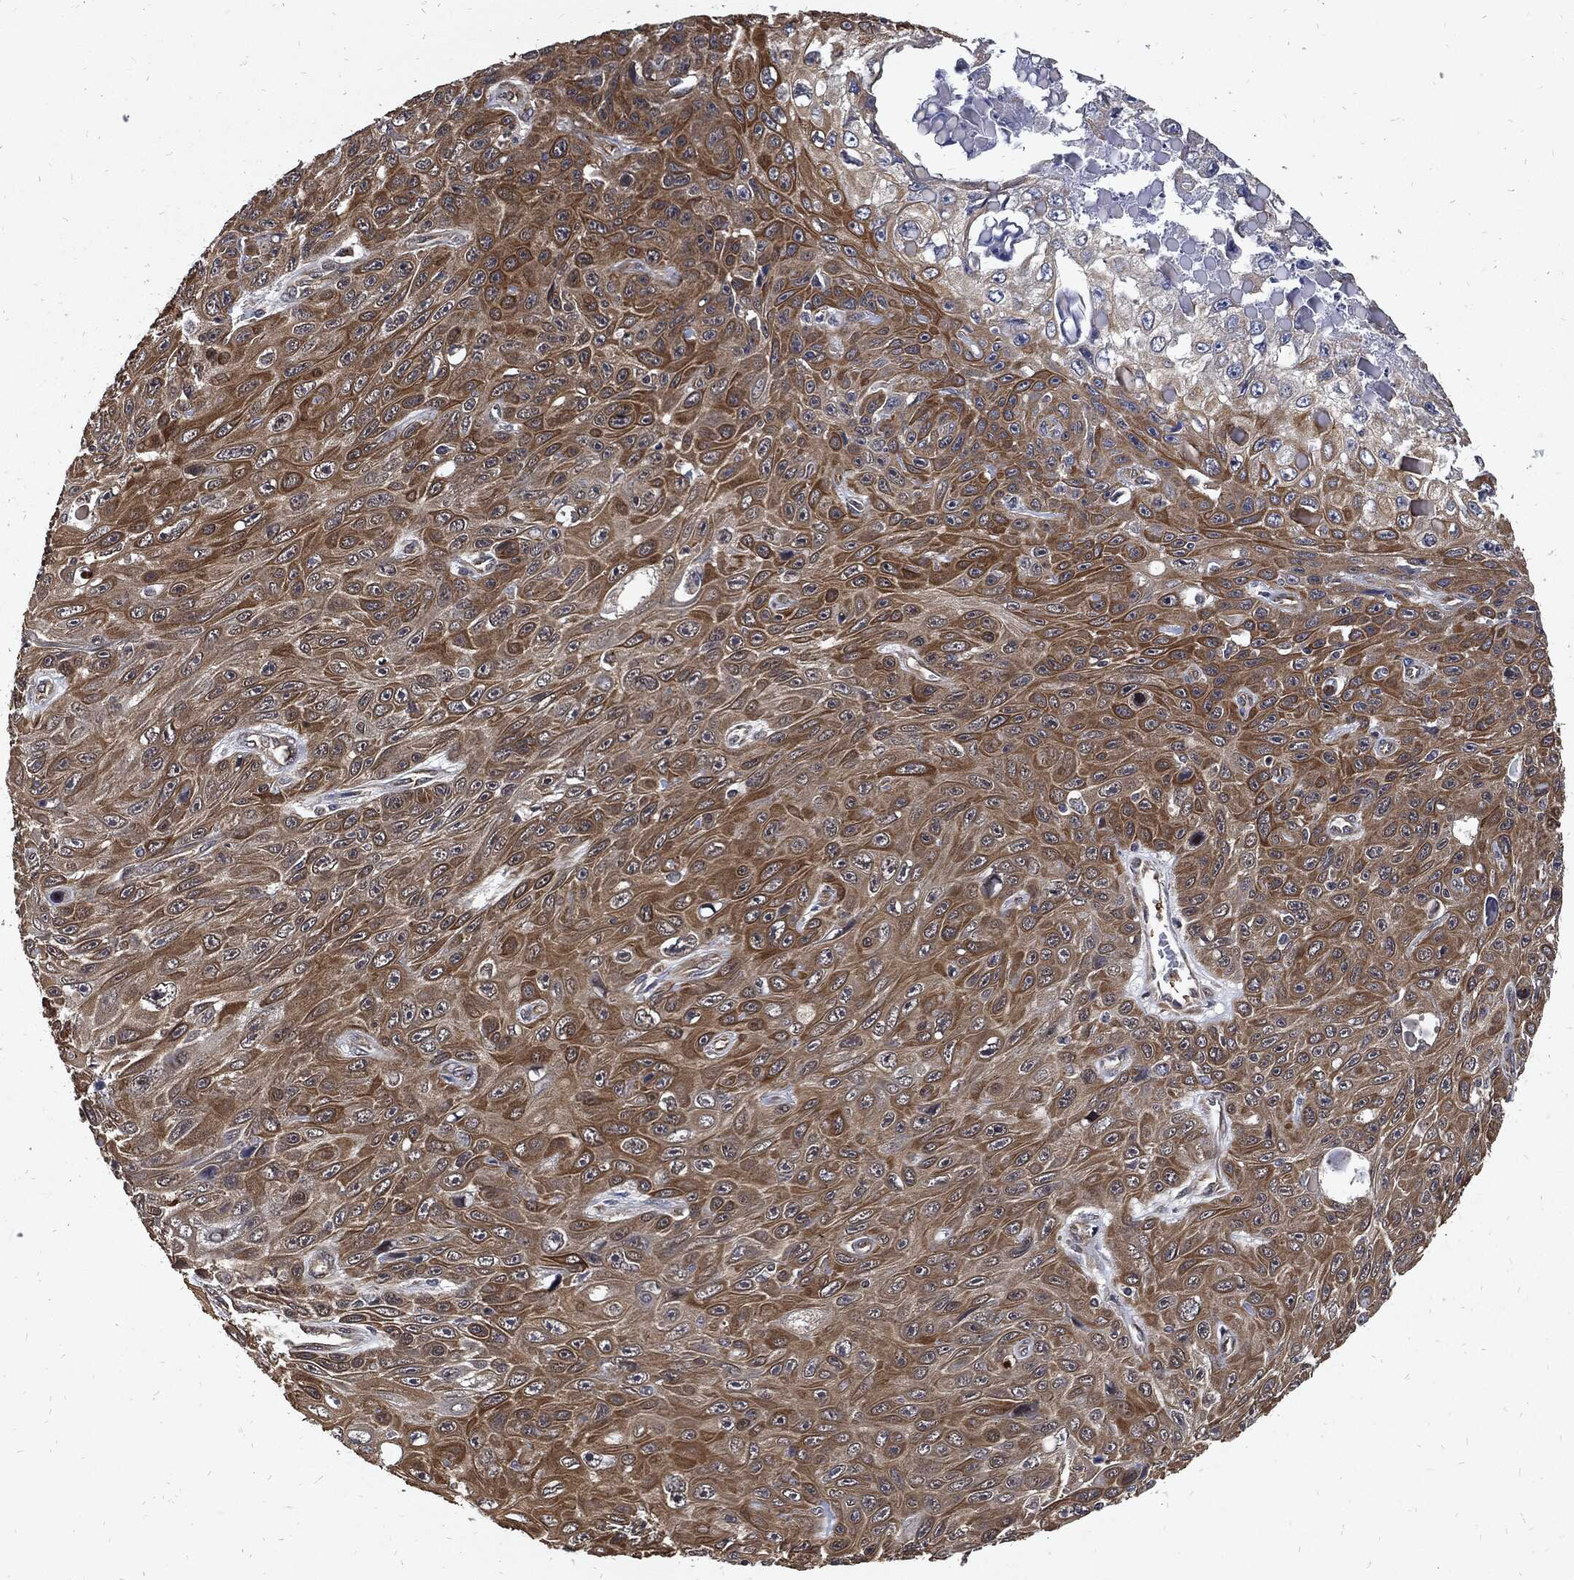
{"staining": {"intensity": "strong", "quantity": ">75%", "location": "cytoplasmic/membranous"}, "tissue": "skin cancer", "cell_type": "Tumor cells", "image_type": "cancer", "snomed": [{"axis": "morphology", "description": "Squamous cell carcinoma, NOS"}, {"axis": "topography", "description": "Skin"}], "caption": "IHC photomicrograph of neoplastic tissue: skin cancer (squamous cell carcinoma) stained using immunohistochemistry exhibits high levels of strong protein expression localized specifically in the cytoplasmic/membranous of tumor cells, appearing as a cytoplasmic/membranous brown color.", "gene": "DCTN1", "patient": {"sex": "male", "age": 82}}